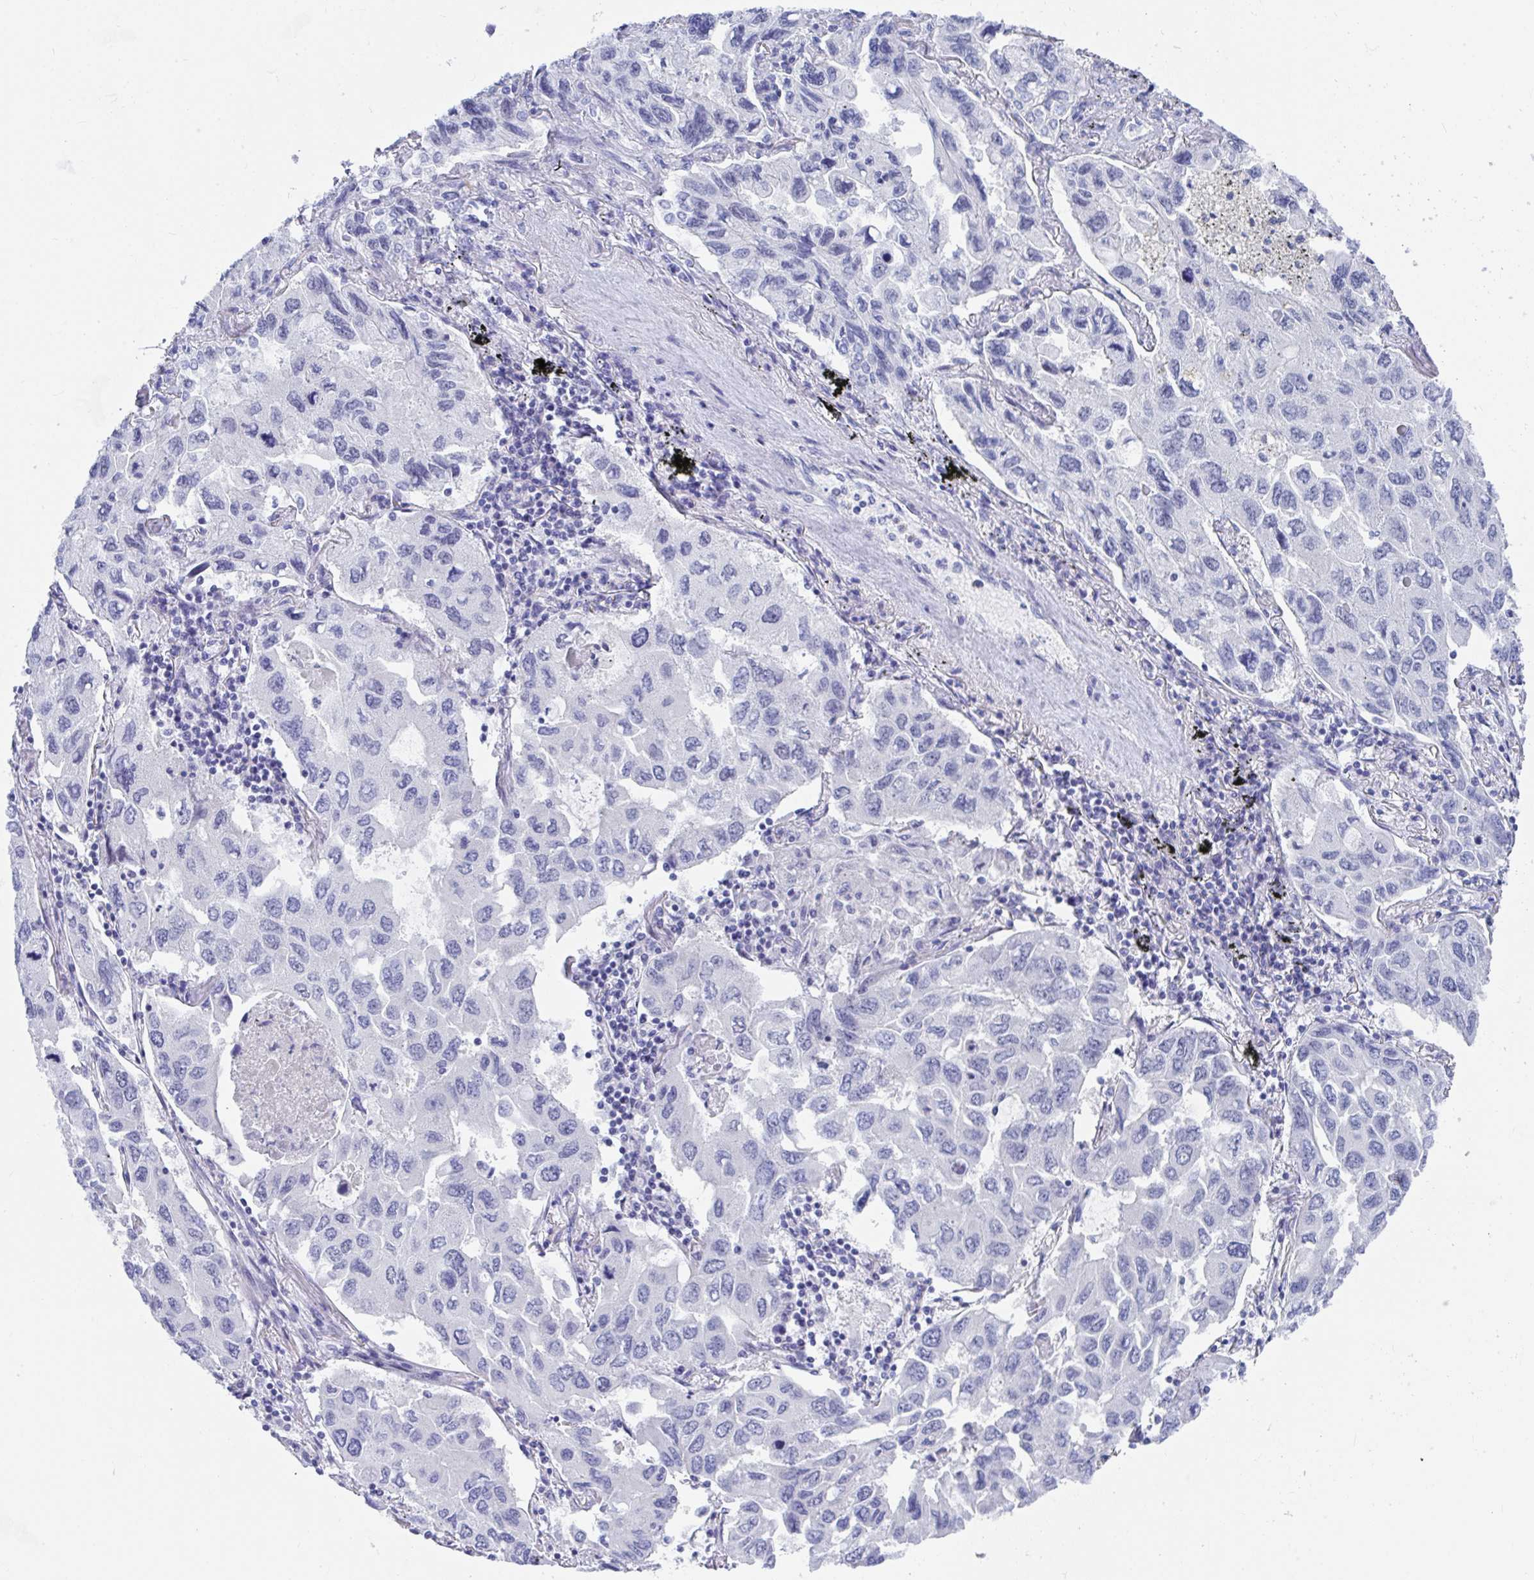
{"staining": {"intensity": "negative", "quantity": "none", "location": "none"}, "tissue": "lung cancer", "cell_type": "Tumor cells", "image_type": "cancer", "snomed": [{"axis": "morphology", "description": "Adenocarcinoma, NOS"}, {"axis": "topography", "description": "Lung"}], "caption": "DAB immunohistochemical staining of adenocarcinoma (lung) exhibits no significant positivity in tumor cells. The staining was performed using DAB to visualize the protein expression in brown, while the nuclei were stained in blue with hematoxylin (Magnification: 20x).", "gene": "DAOA", "patient": {"sex": "male", "age": 64}}